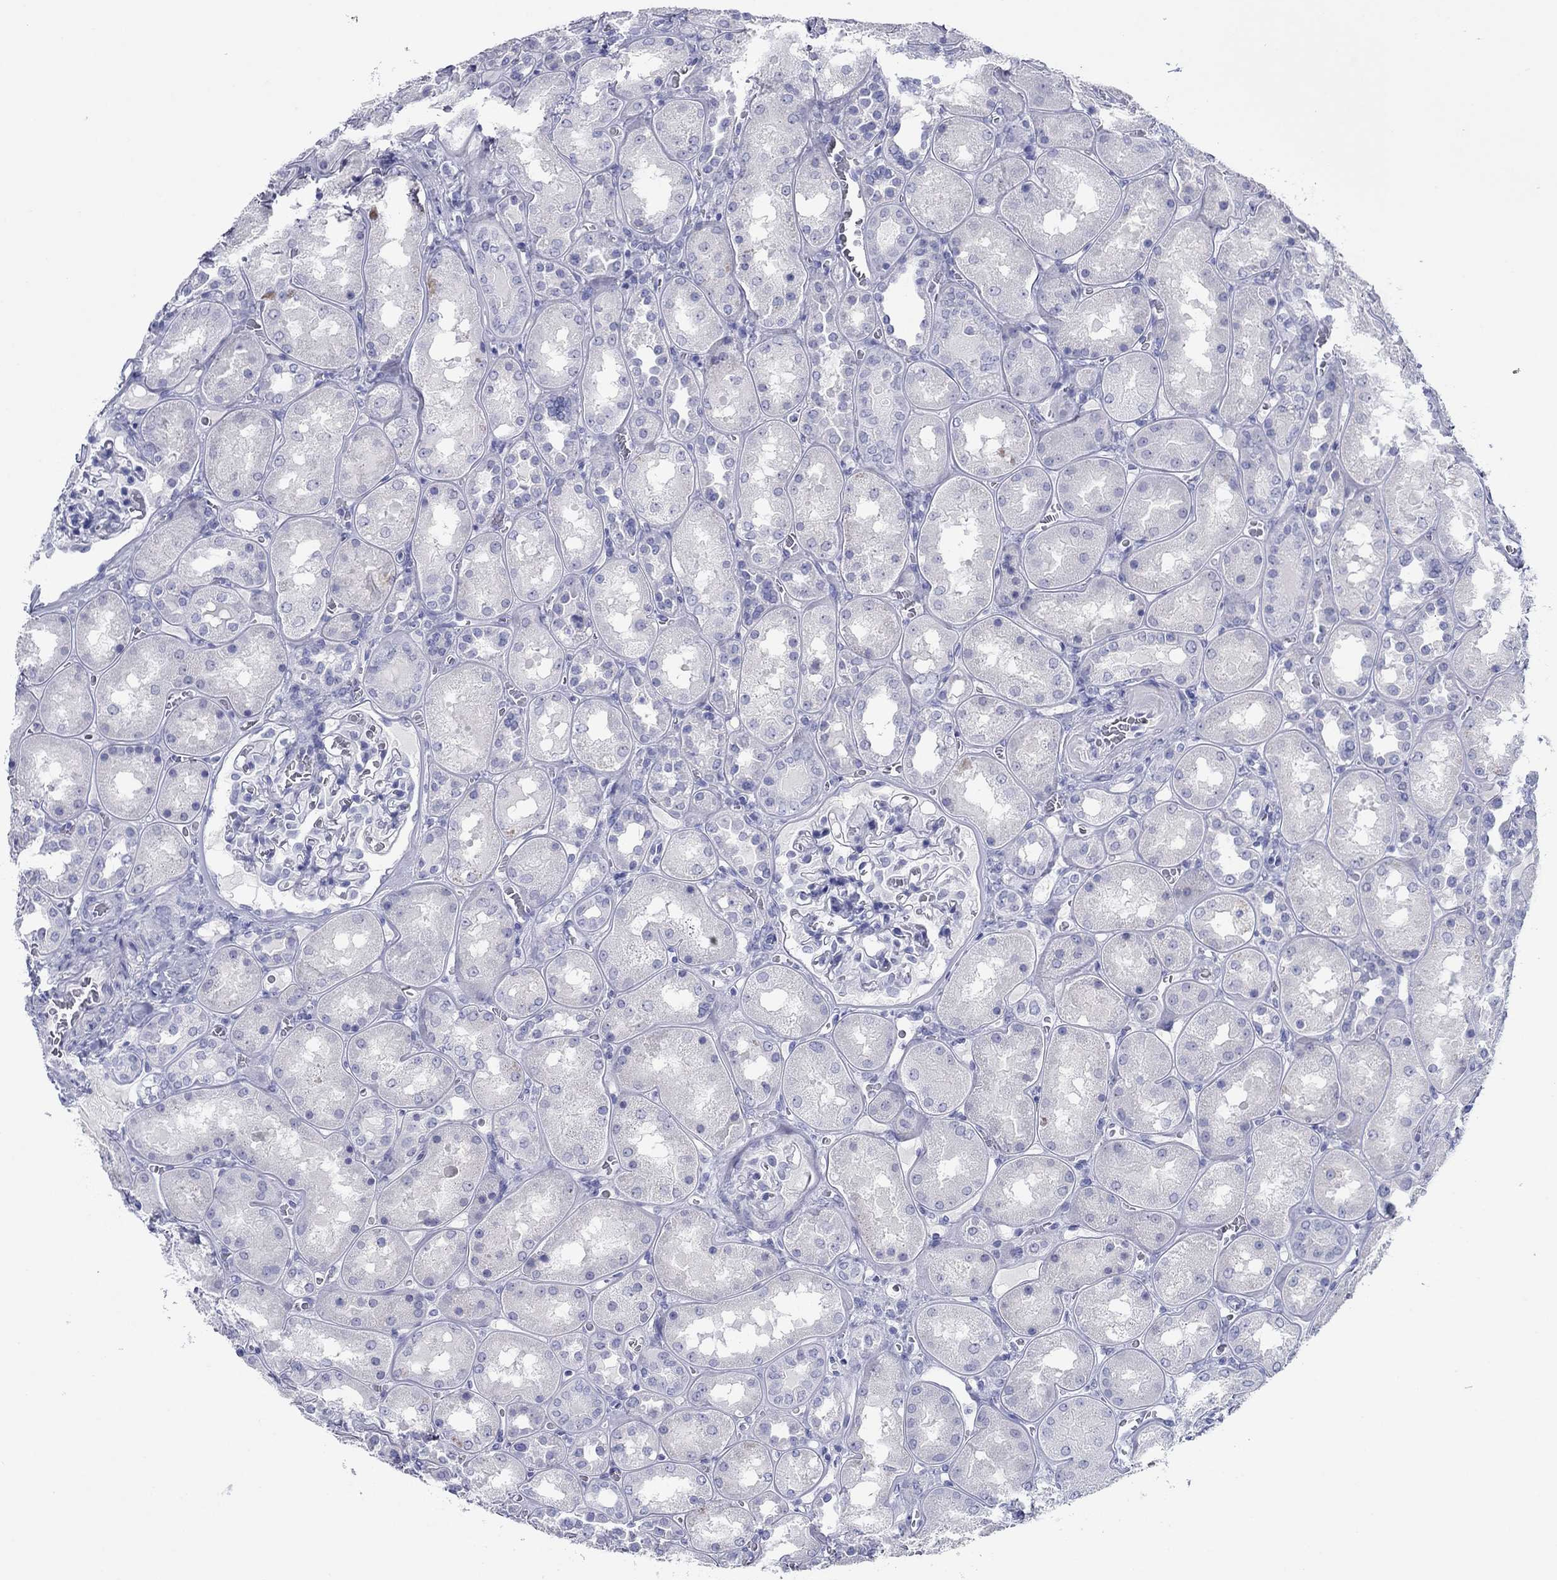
{"staining": {"intensity": "negative", "quantity": "none", "location": "none"}, "tissue": "kidney", "cell_type": "Cells in glomeruli", "image_type": "normal", "snomed": [{"axis": "morphology", "description": "Normal tissue, NOS"}, {"axis": "topography", "description": "Kidney"}], "caption": "Immunohistochemical staining of normal human kidney displays no significant expression in cells in glomeruli.", "gene": "ATP4A", "patient": {"sex": "male", "age": 73}}